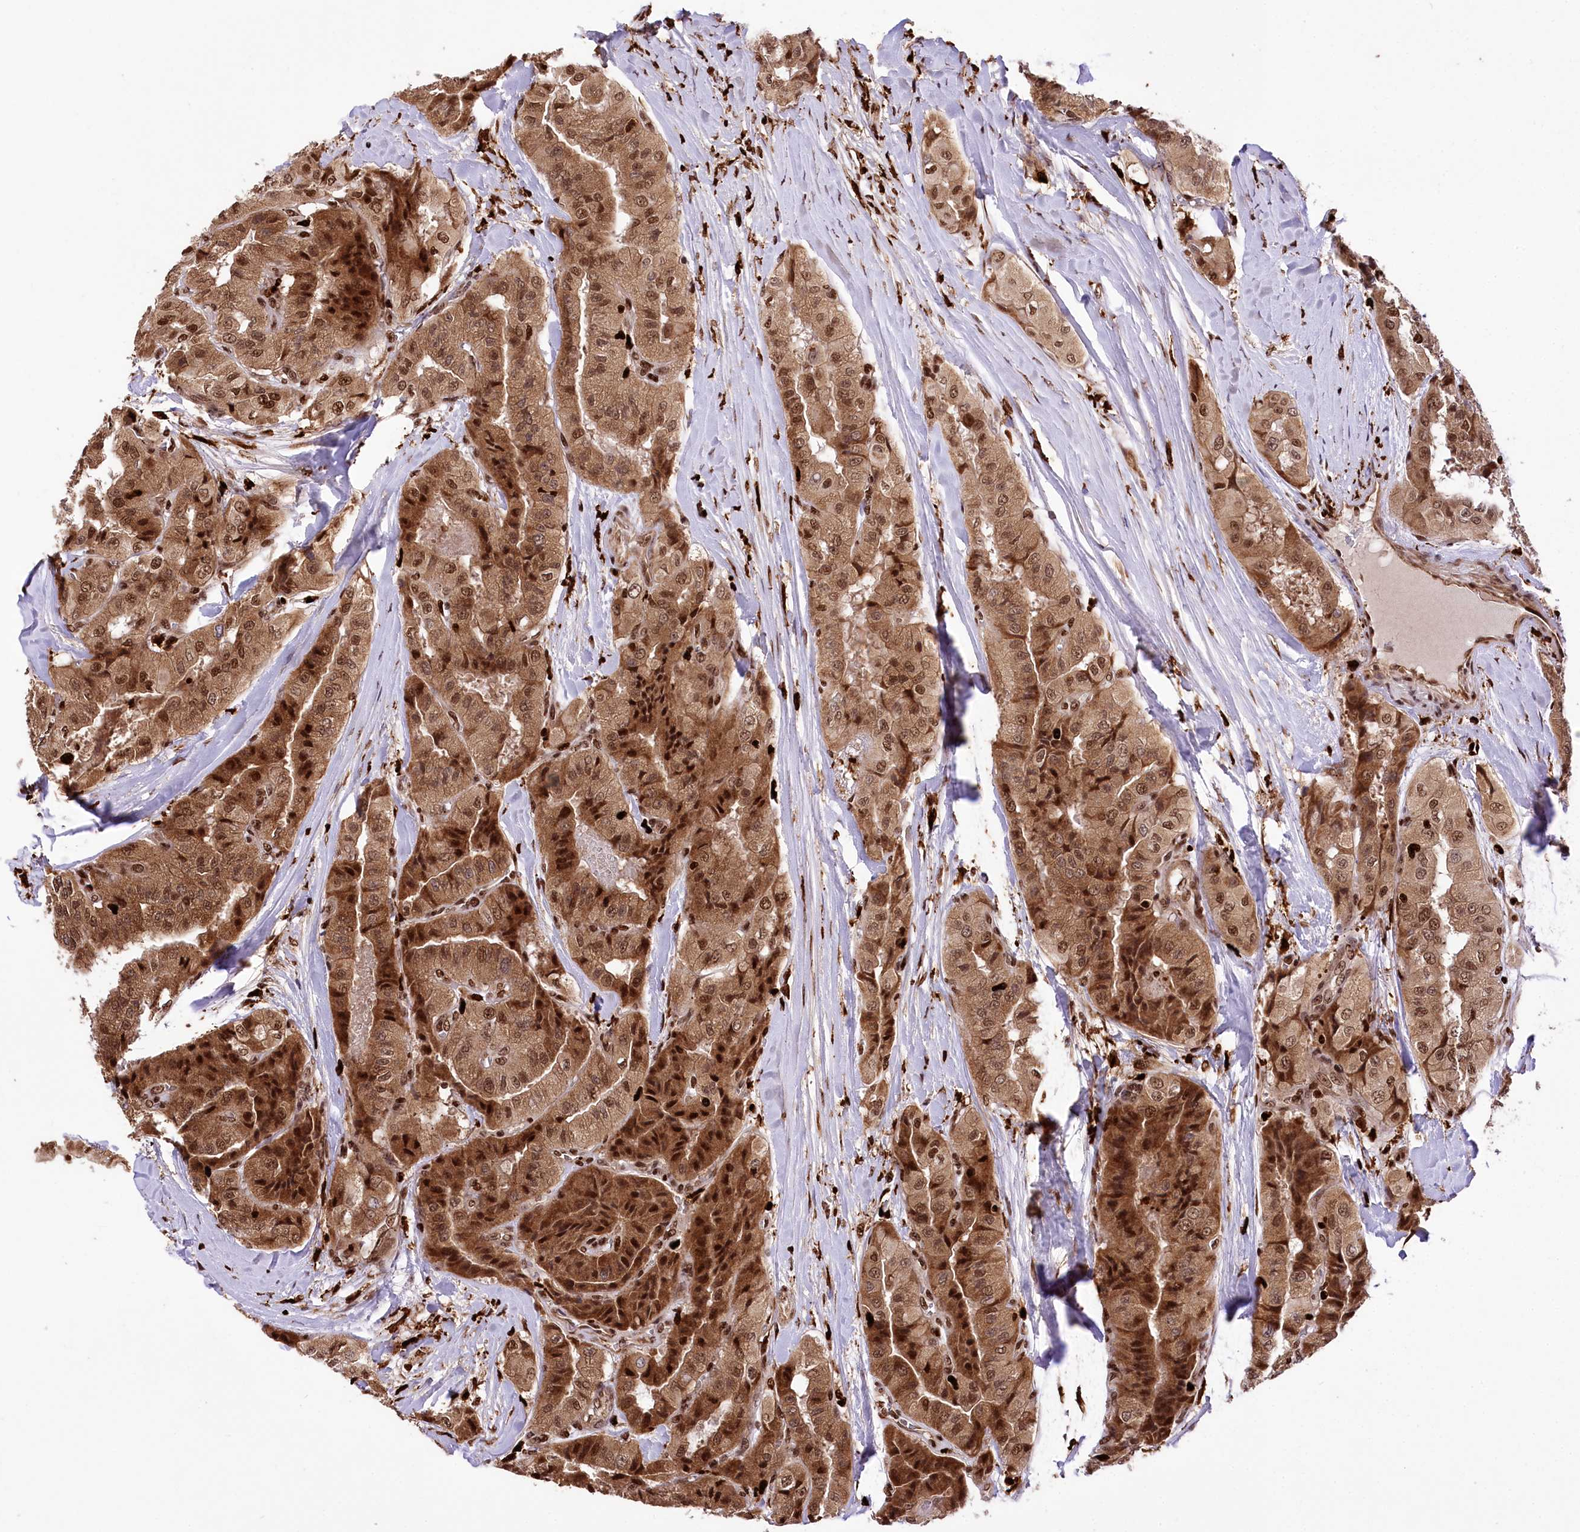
{"staining": {"intensity": "strong", "quantity": ">75%", "location": "cytoplasmic/membranous,nuclear"}, "tissue": "thyroid cancer", "cell_type": "Tumor cells", "image_type": "cancer", "snomed": [{"axis": "morphology", "description": "Papillary adenocarcinoma, NOS"}, {"axis": "topography", "description": "Thyroid gland"}], "caption": "High-power microscopy captured an immunohistochemistry micrograph of thyroid papillary adenocarcinoma, revealing strong cytoplasmic/membranous and nuclear expression in approximately >75% of tumor cells.", "gene": "FIGN", "patient": {"sex": "female", "age": 59}}